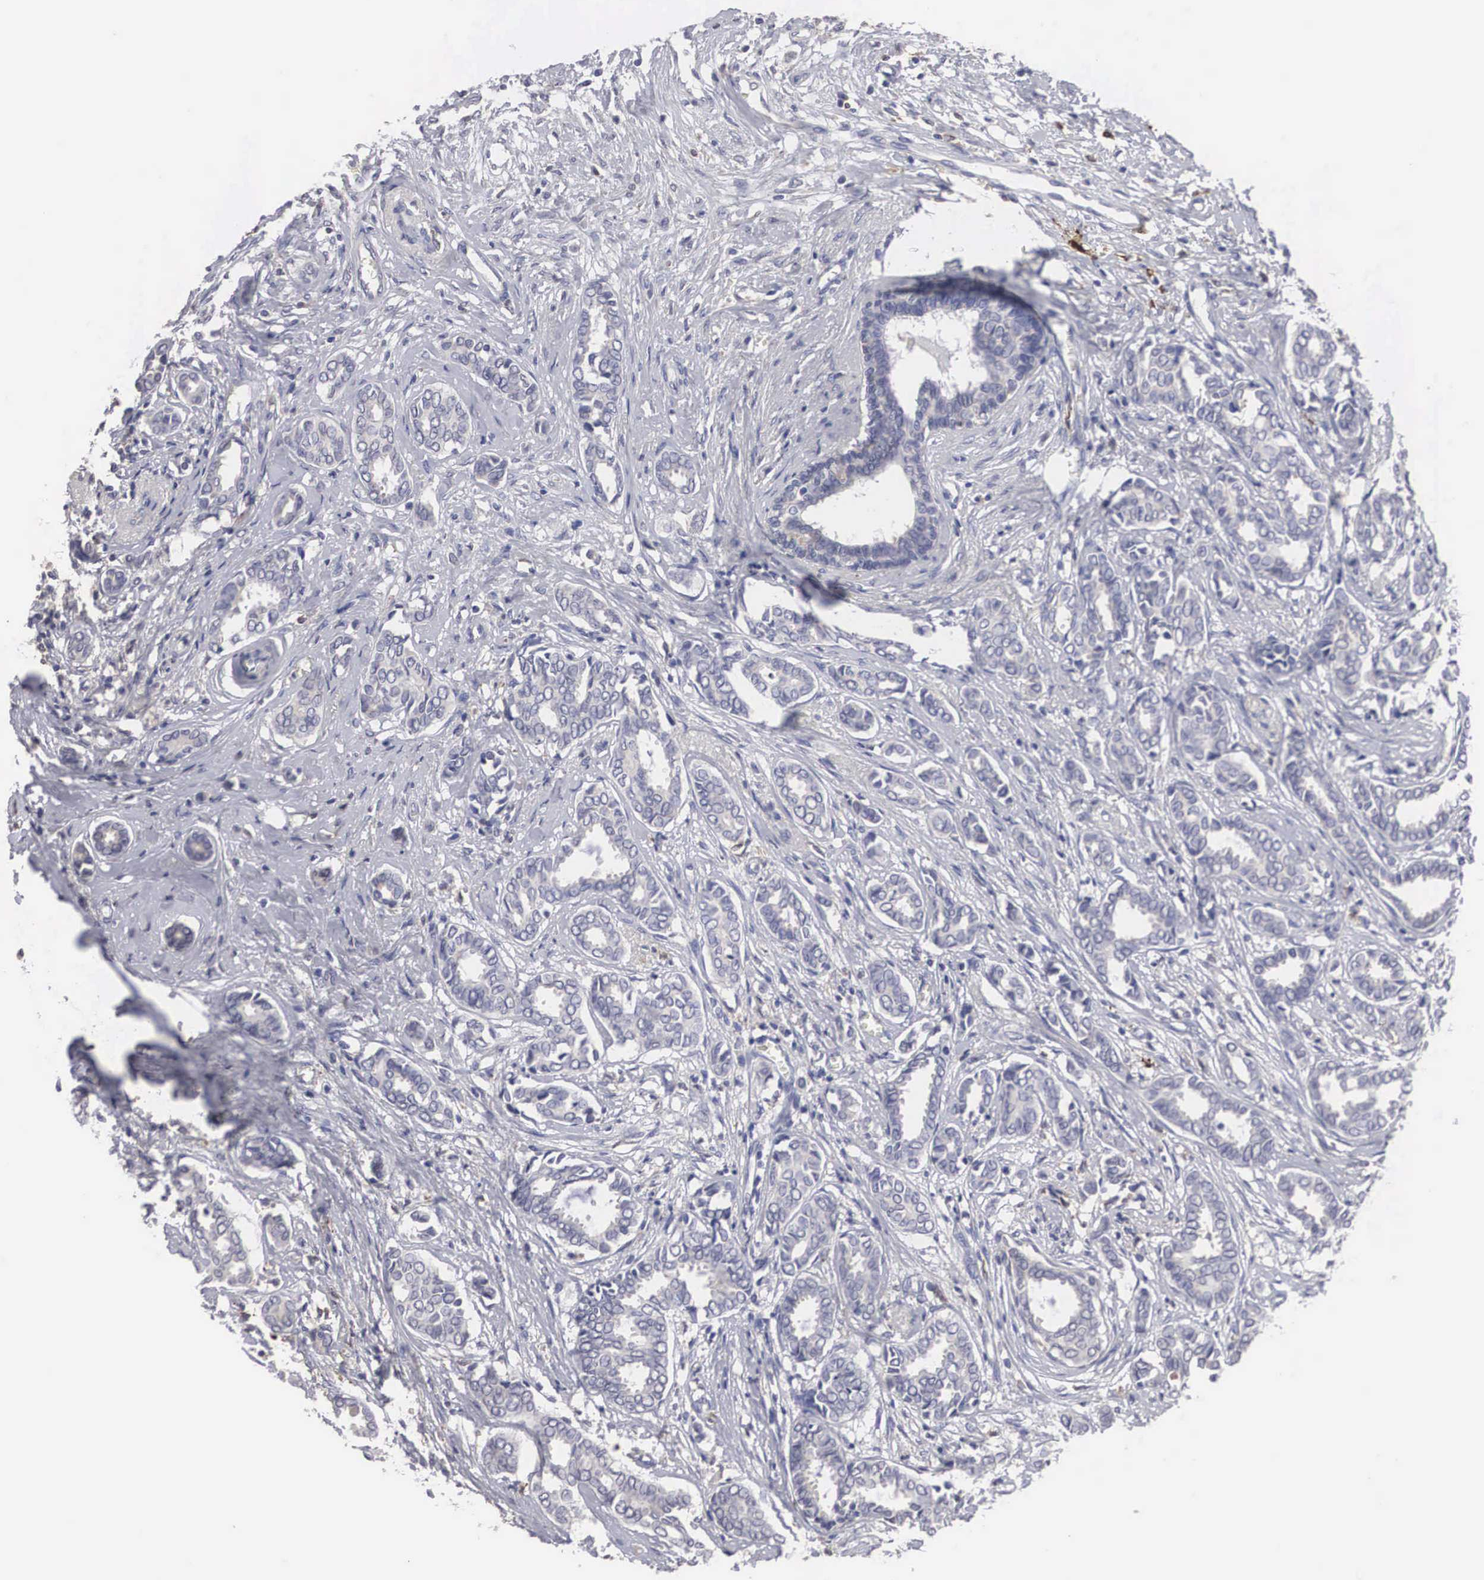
{"staining": {"intensity": "negative", "quantity": "none", "location": "none"}, "tissue": "breast cancer", "cell_type": "Tumor cells", "image_type": "cancer", "snomed": [{"axis": "morphology", "description": "Duct carcinoma"}, {"axis": "topography", "description": "Breast"}], "caption": "This micrograph is of invasive ductal carcinoma (breast) stained with IHC to label a protein in brown with the nuclei are counter-stained blue. There is no expression in tumor cells.", "gene": "HMOX1", "patient": {"sex": "female", "age": 50}}